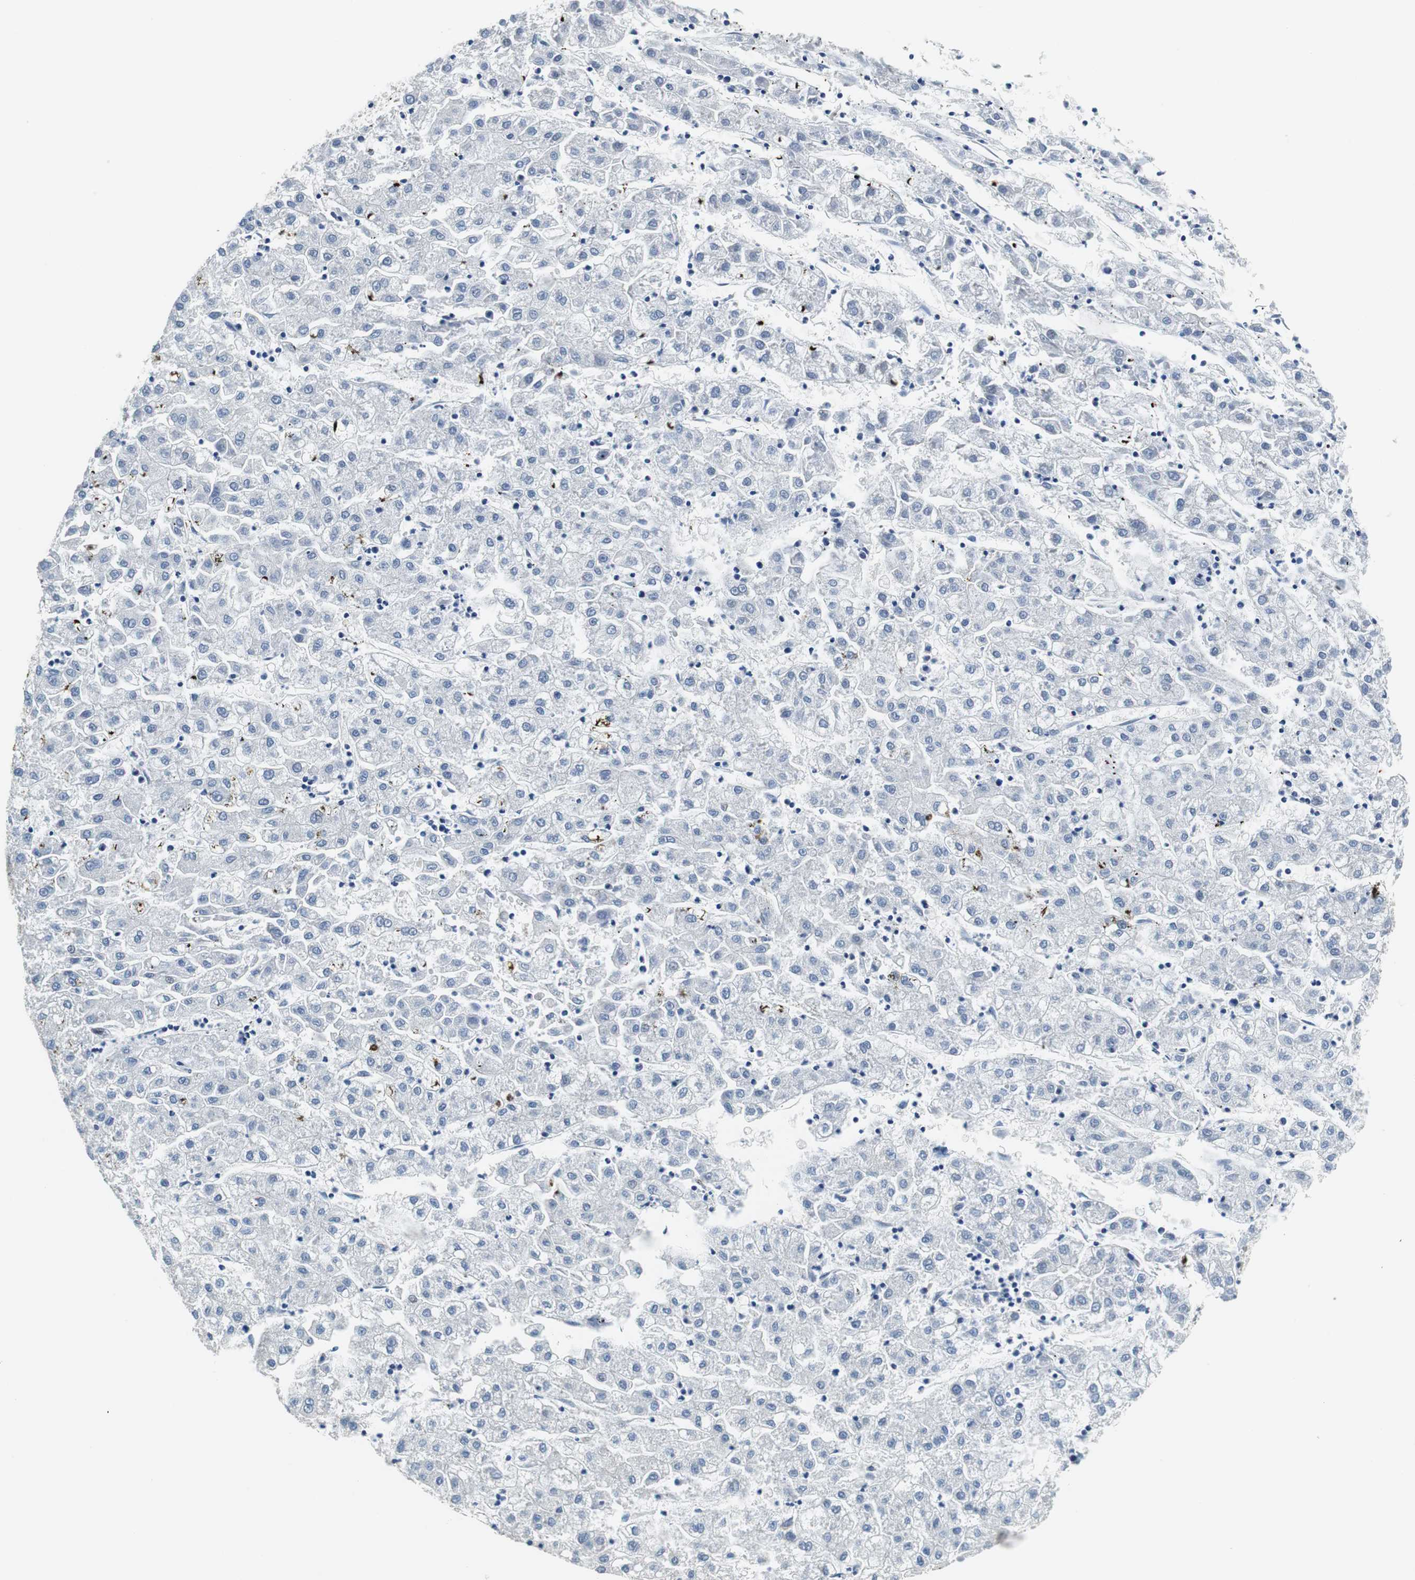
{"staining": {"intensity": "negative", "quantity": "none", "location": "none"}, "tissue": "liver cancer", "cell_type": "Tumor cells", "image_type": "cancer", "snomed": [{"axis": "morphology", "description": "Carcinoma, Hepatocellular, NOS"}, {"axis": "topography", "description": "Liver"}], "caption": "An immunohistochemistry micrograph of hepatocellular carcinoma (liver) is shown. There is no staining in tumor cells of hepatocellular carcinoma (liver).", "gene": "MUC7", "patient": {"sex": "male", "age": 72}}